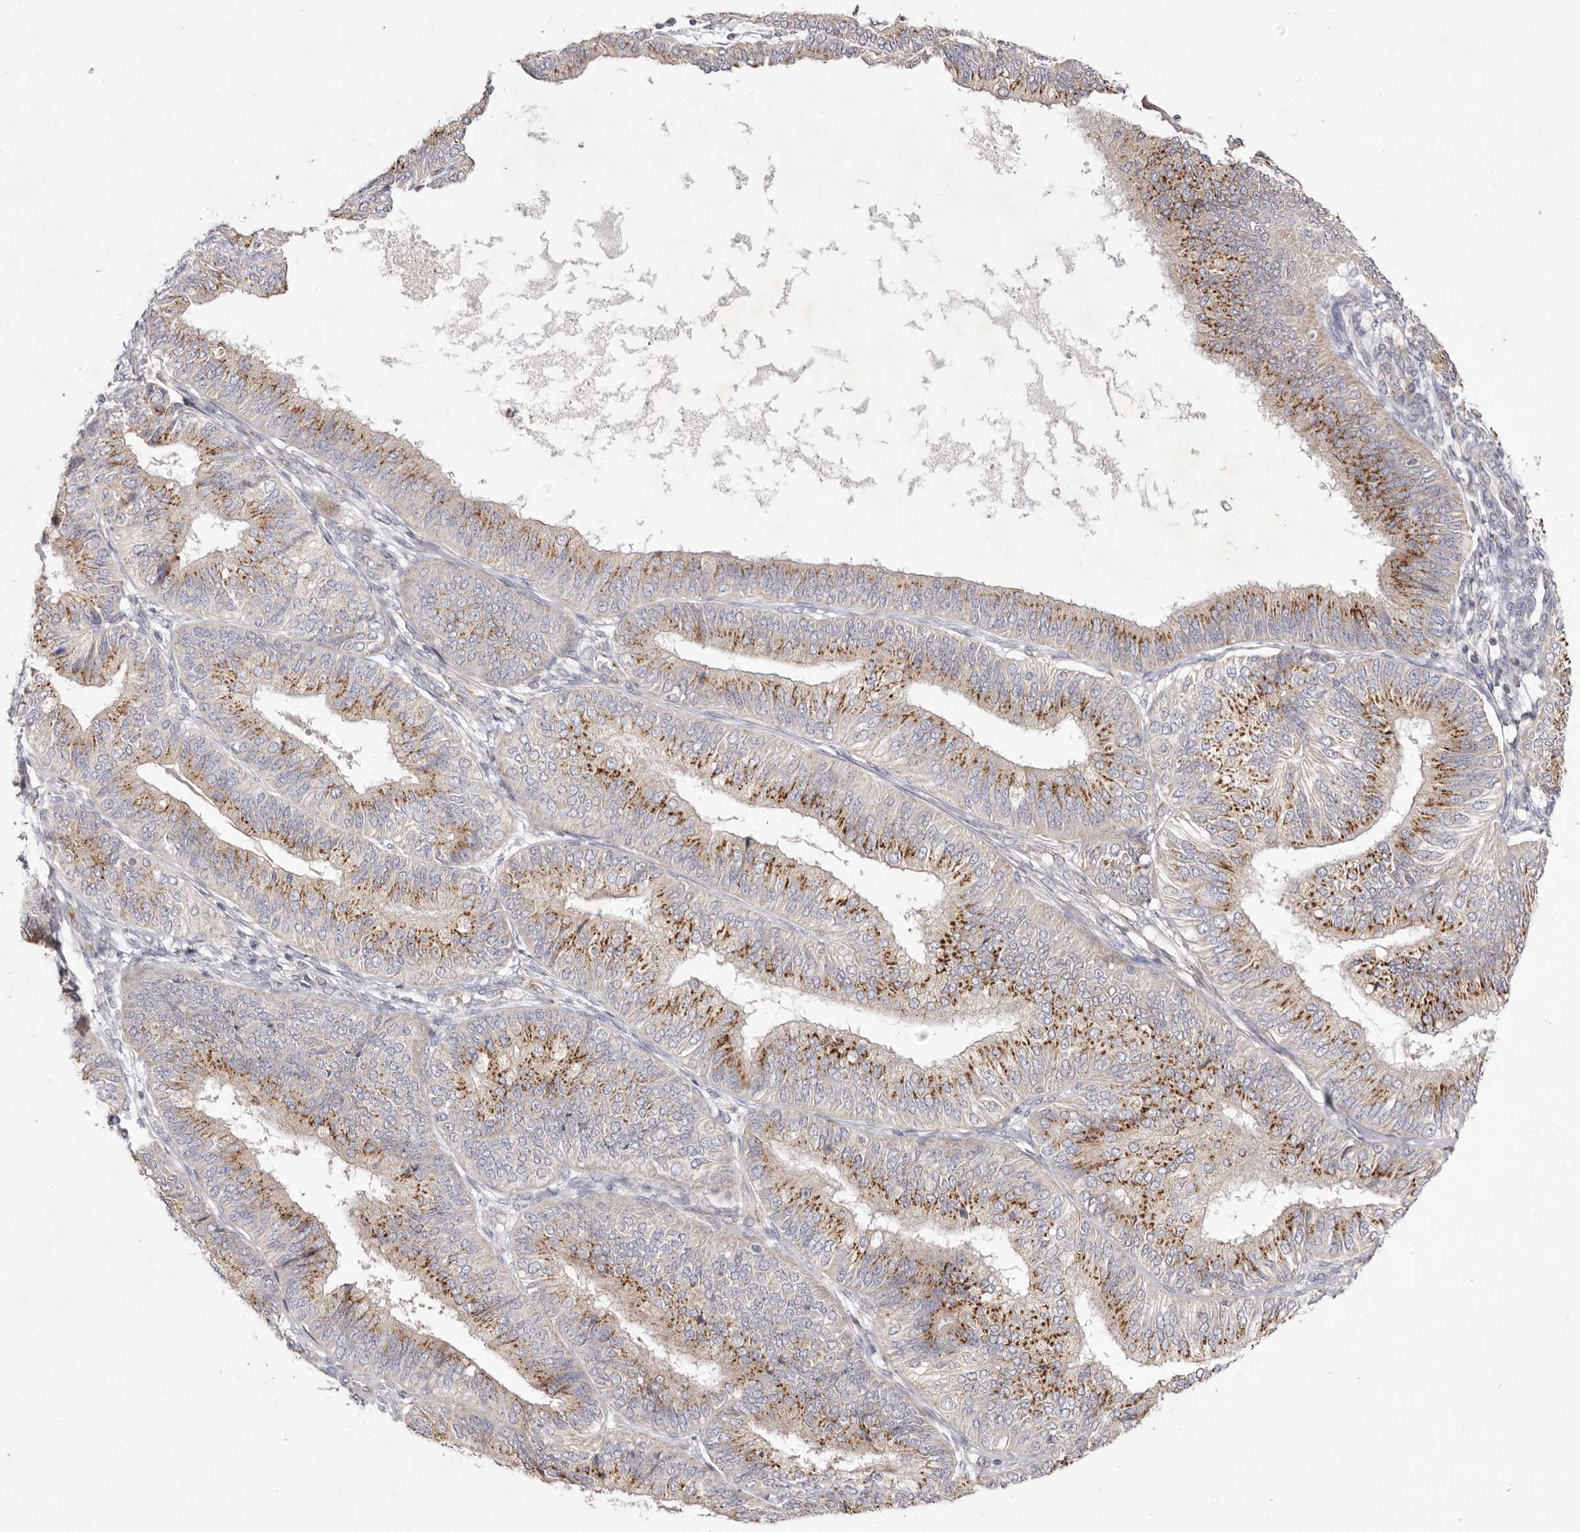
{"staining": {"intensity": "moderate", "quantity": ">75%", "location": "cytoplasmic/membranous"}, "tissue": "endometrial cancer", "cell_type": "Tumor cells", "image_type": "cancer", "snomed": [{"axis": "morphology", "description": "Adenocarcinoma, NOS"}, {"axis": "topography", "description": "Endometrium"}], "caption": "IHC histopathology image of neoplastic tissue: endometrial cancer (adenocarcinoma) stained using IHC shows medium levels of moderate protein expression localized specifically in the cytoplasmic/membranous of tumor cells, appearing as a cytoplasmic/membranous brown color.", "gene": "USP24", "patient": {"sex": "female", "age": 58}}